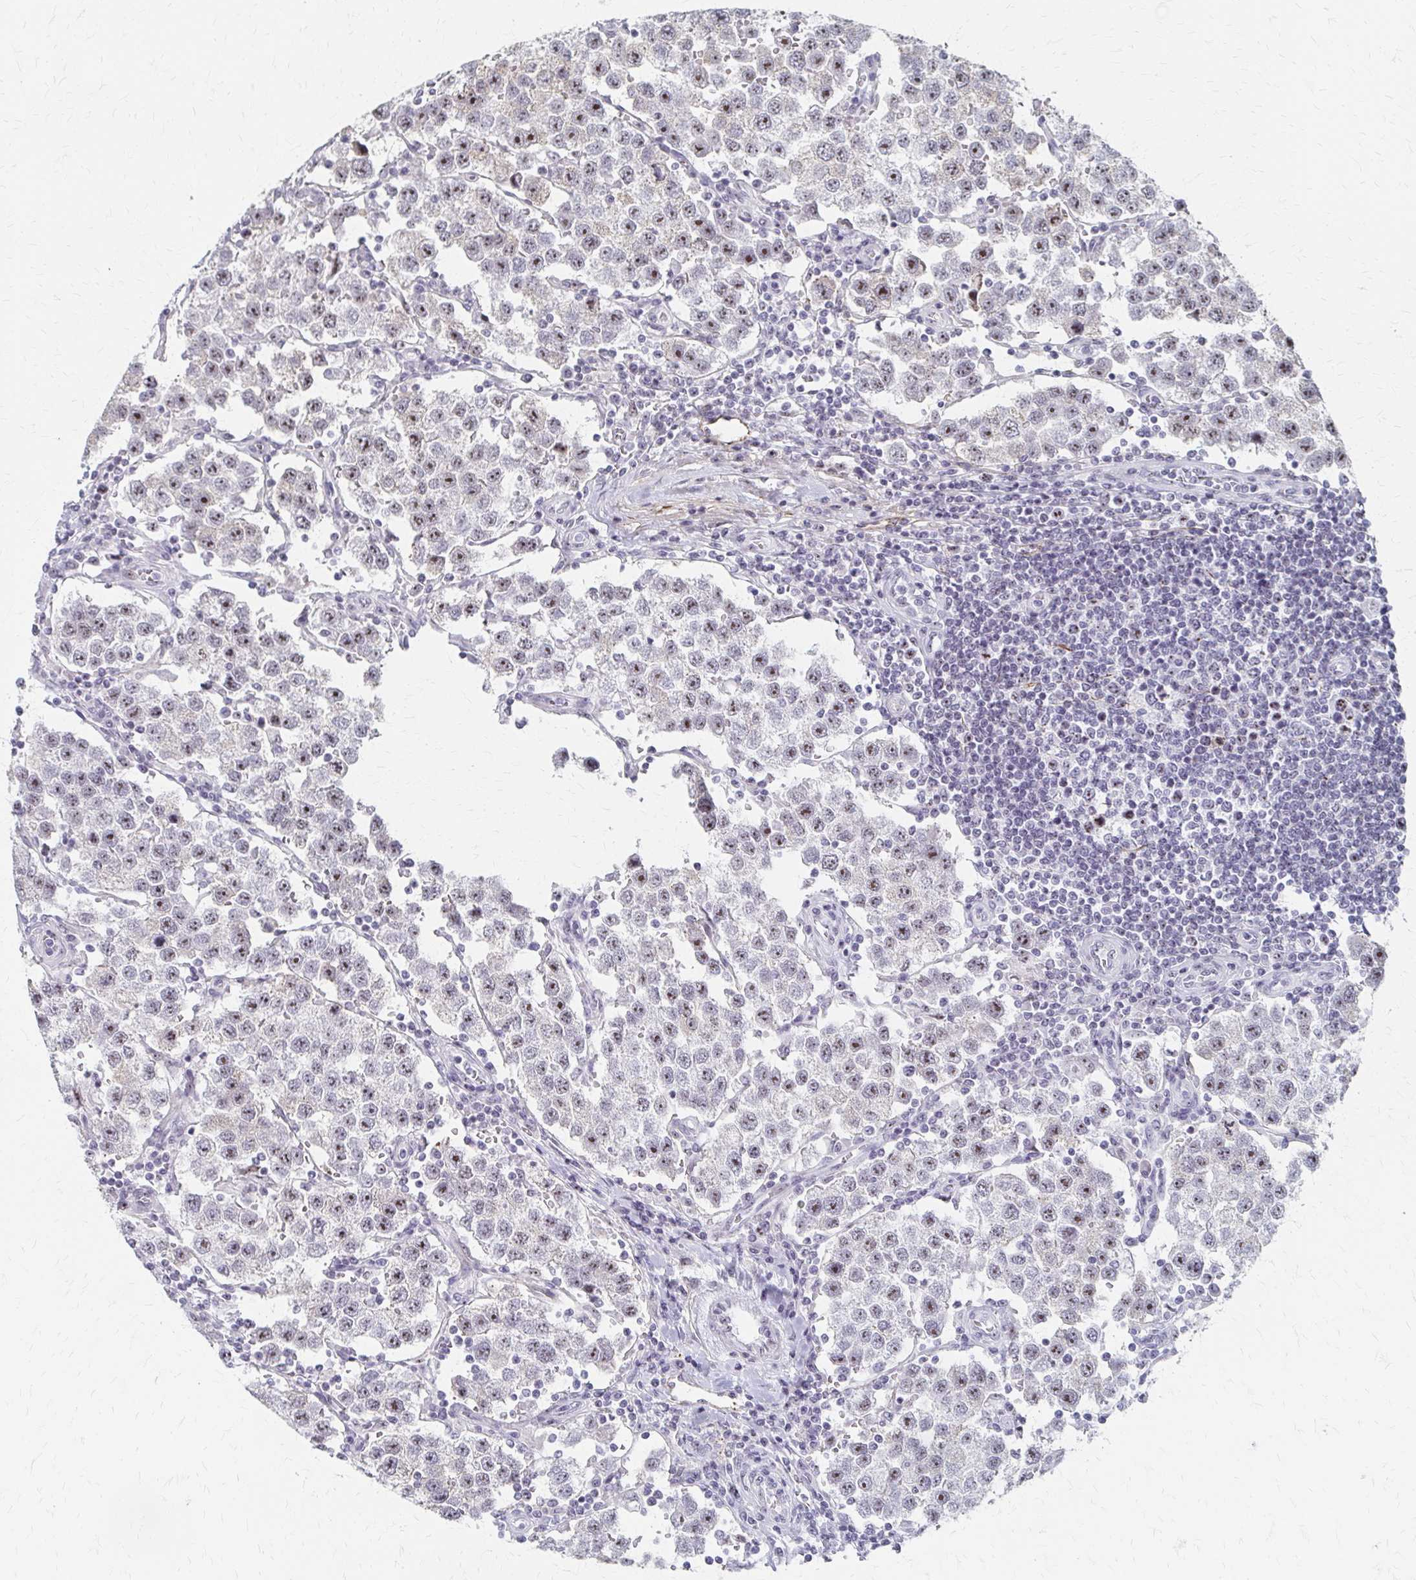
{"staining": {"intensity": "moderate", "quantity": "25%-75%", "location": "nuclear"}, "tissue": "testis cancer", "cell_type": "Tumor cells", "image_type": "cancer", "snomed": [{"axis": "morphology", "description": "Seminoma, NOS"}, {"axis": "topography", "description": "Testis"}], "caption": "This histopathology image displays immunohistochemistry (IHC) staining of testis cancer, with medium moderate nuclear expression in approximately 25%-75% of tumor cells.", "gene": "PES1", "patient": {"sex": "male", "age": 37}}